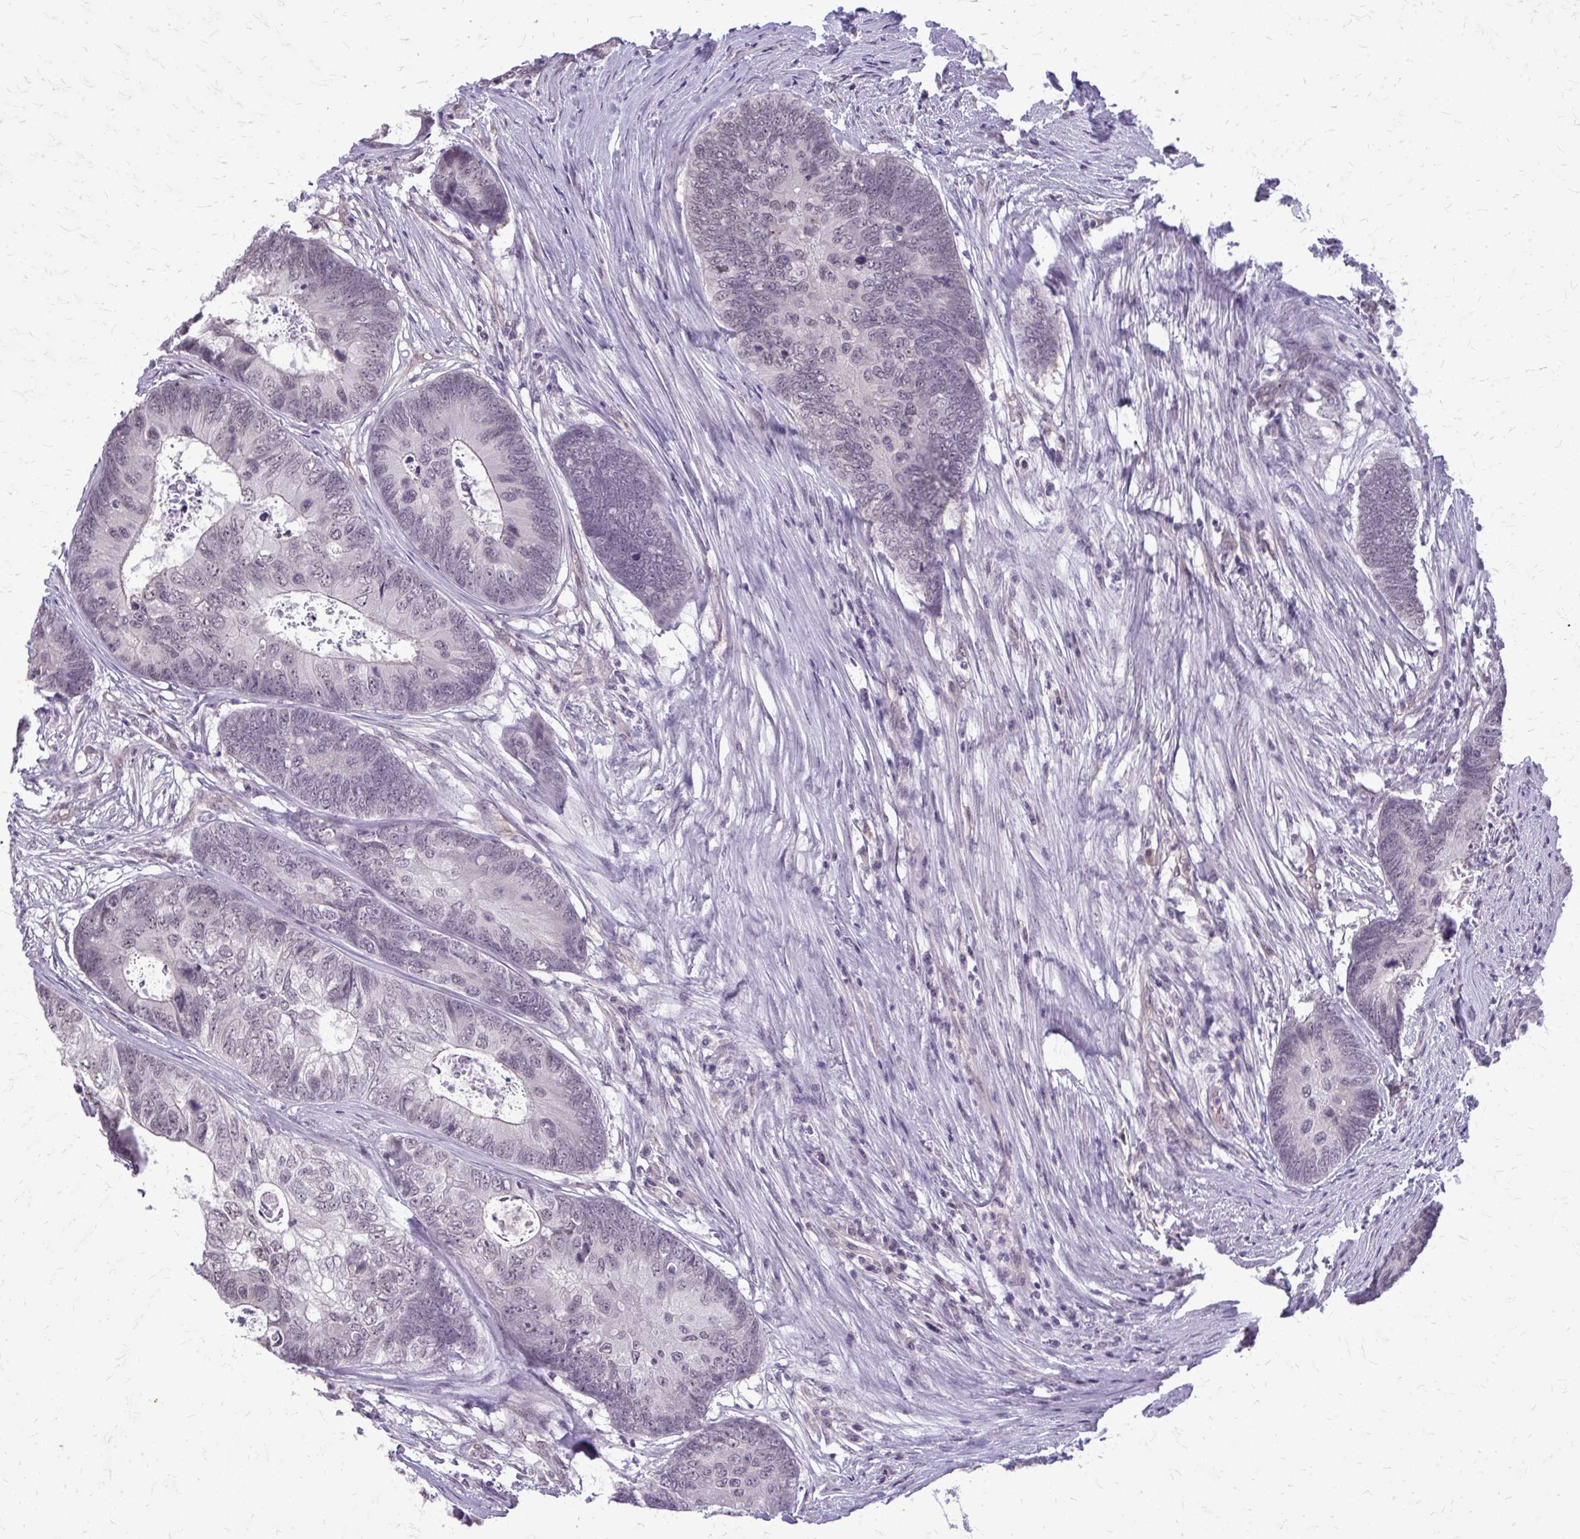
{"staining": {"intensity": "negative", "quantity": "none", "location": "none"}, "tissue": "colorectal cancer", "cell_type": "Tumor cells", "image_type": "cancer", "snomed": [{"axis": "morphology", "description": "Adenocarcinoma, NOS"}, {"axis": "topography", "description": "Colon"}], "caption": "This is a image of IHC staining of colorectal cancer, which shows no staining in tumor cells.", "gene": "PLCB1", "patient": {"sex": "female", "age": 67}}